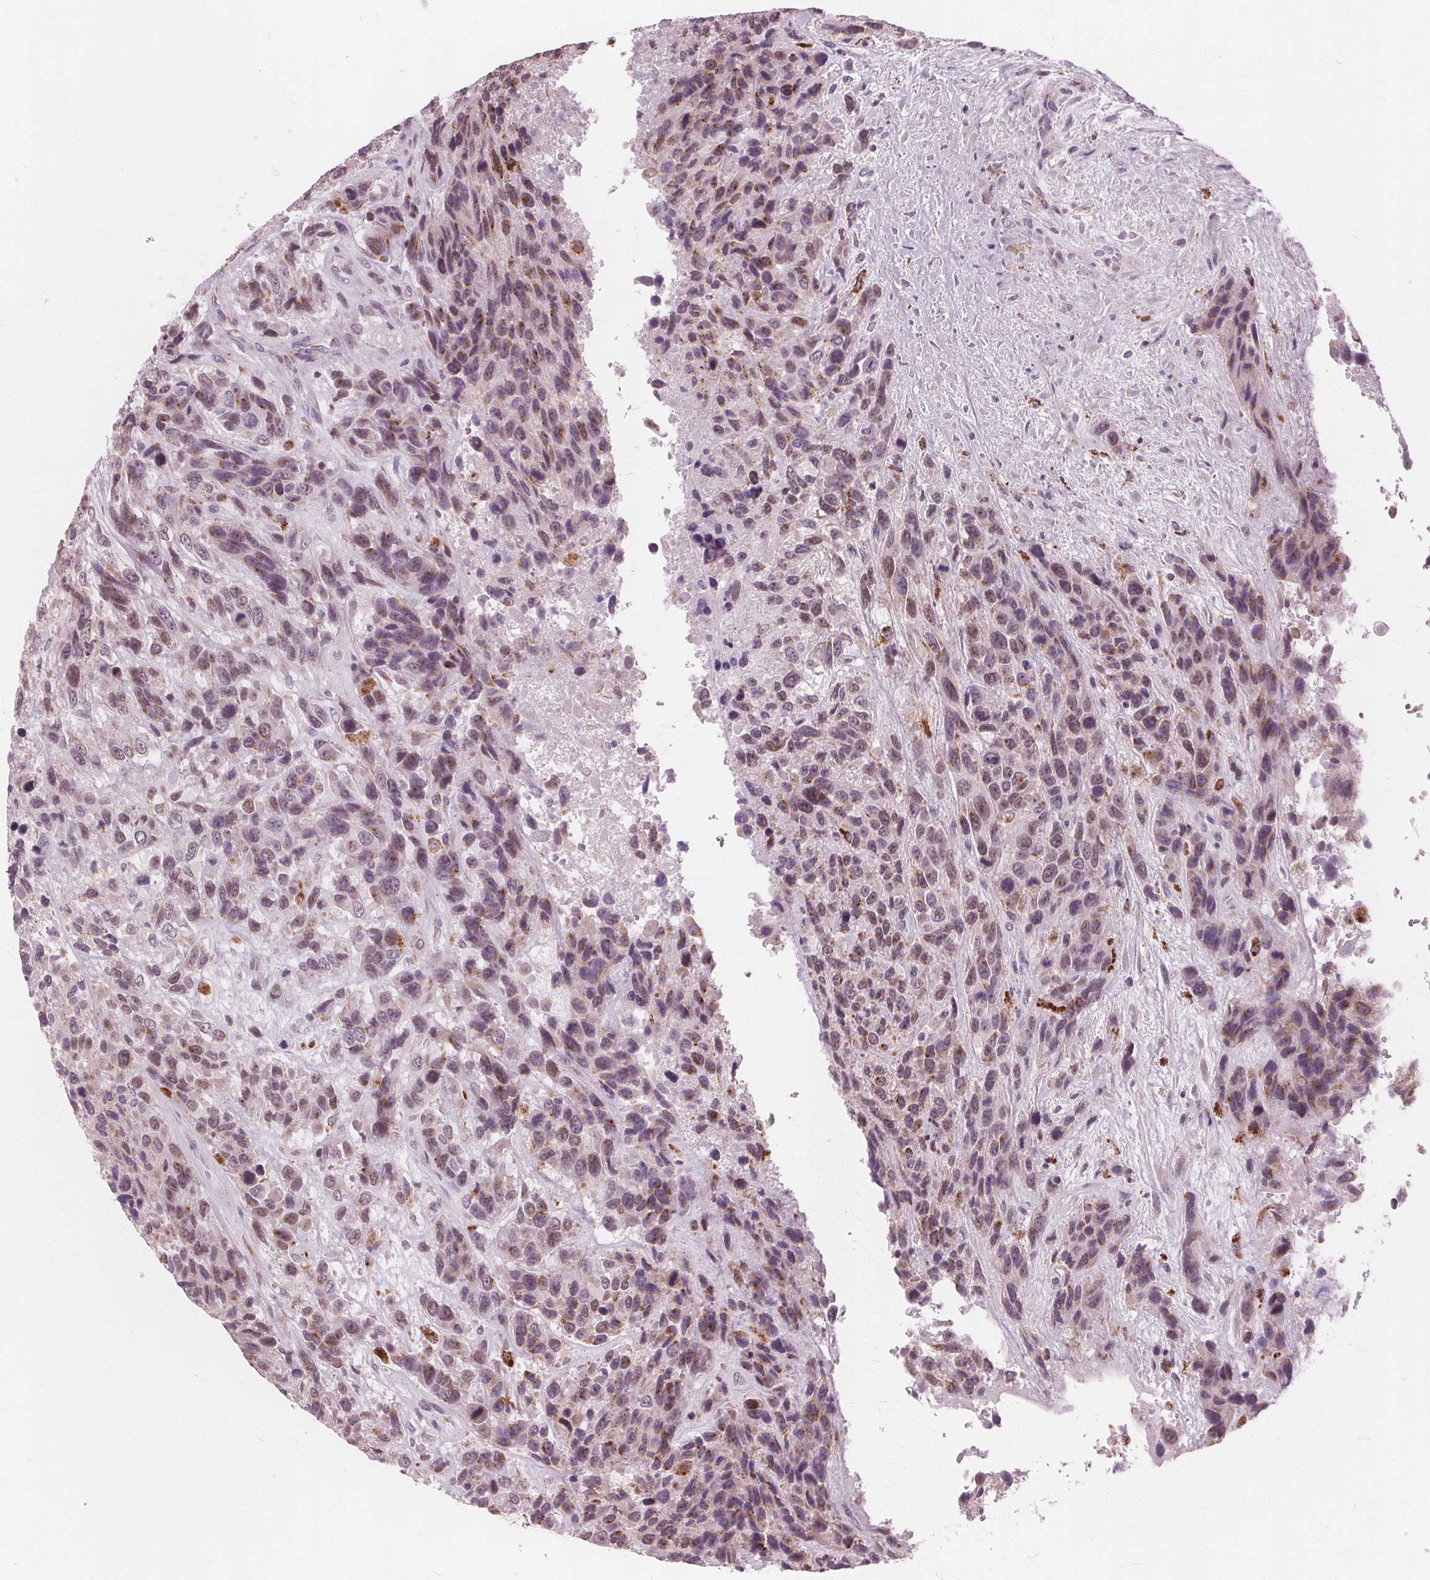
{"staining": {"intensity": "moderate", "quantity": "25%-75%", "location": "cytoplasmic/membranous"}, "tissue": "urothelial cancer", "cell_type": "Tumor cells", "image_type": "cancer", "snomed": [{"axis": "morphology", "description": "Urothelial carcinoma, High grade"}, {"axis": "topography", "description": "Urinary bladder"}], "caption": "Immunohistochemical staining of human urothelial carcinoma (high-grade) displays moderate cytoplasmic/membranous protein positivity in about 25%-75% of tumor cells. (Stains: DAB (3,3'-diaminobenzidine) in brown, nuclei in blue, Microscopy: brightfield microscopy at high magnification).", "gene": "DNASE2", "patient": {"sex": "female", "age": 70}}